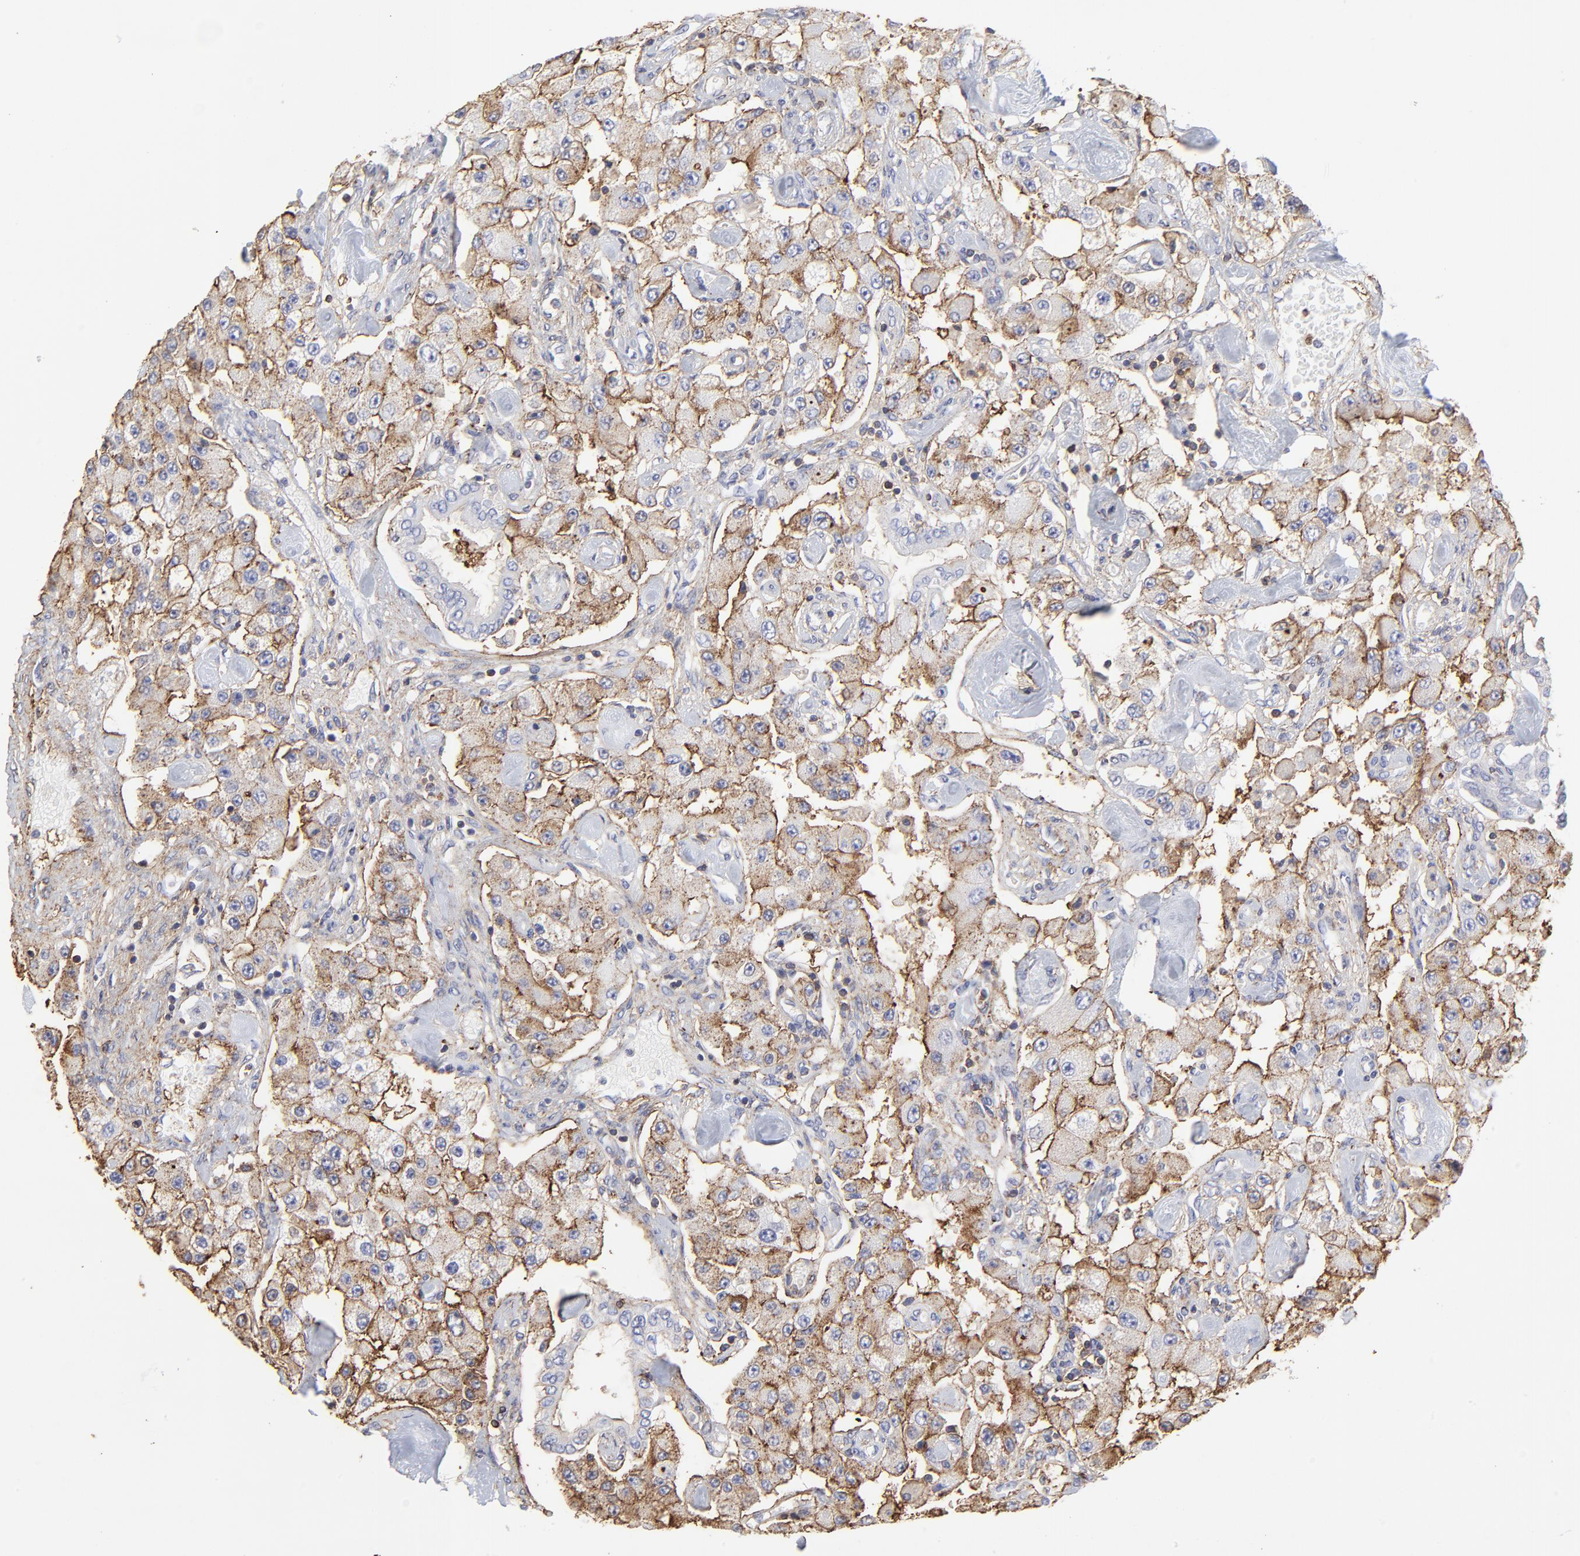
{"staining": {"intensity": "strong", "quantity": "25%-75%", "location": "cytoplasmic/membranous"}, "tissue": "carcinoid", "cell_type": "Tumor cells", "image_type": "cancer", "snomed": [{"axis": "morphology", "description": "Carcinoid, malignant, NOS"}, {"axis": "topography", "description": "Pancreas"}], "caption": "Strong cytoplasmic/membranous protein expression is seen in about 25%-75% of tumor cells in carcinoid.", "gene": "ANXA6", "patient": {"sex": "male", "age": 41}}